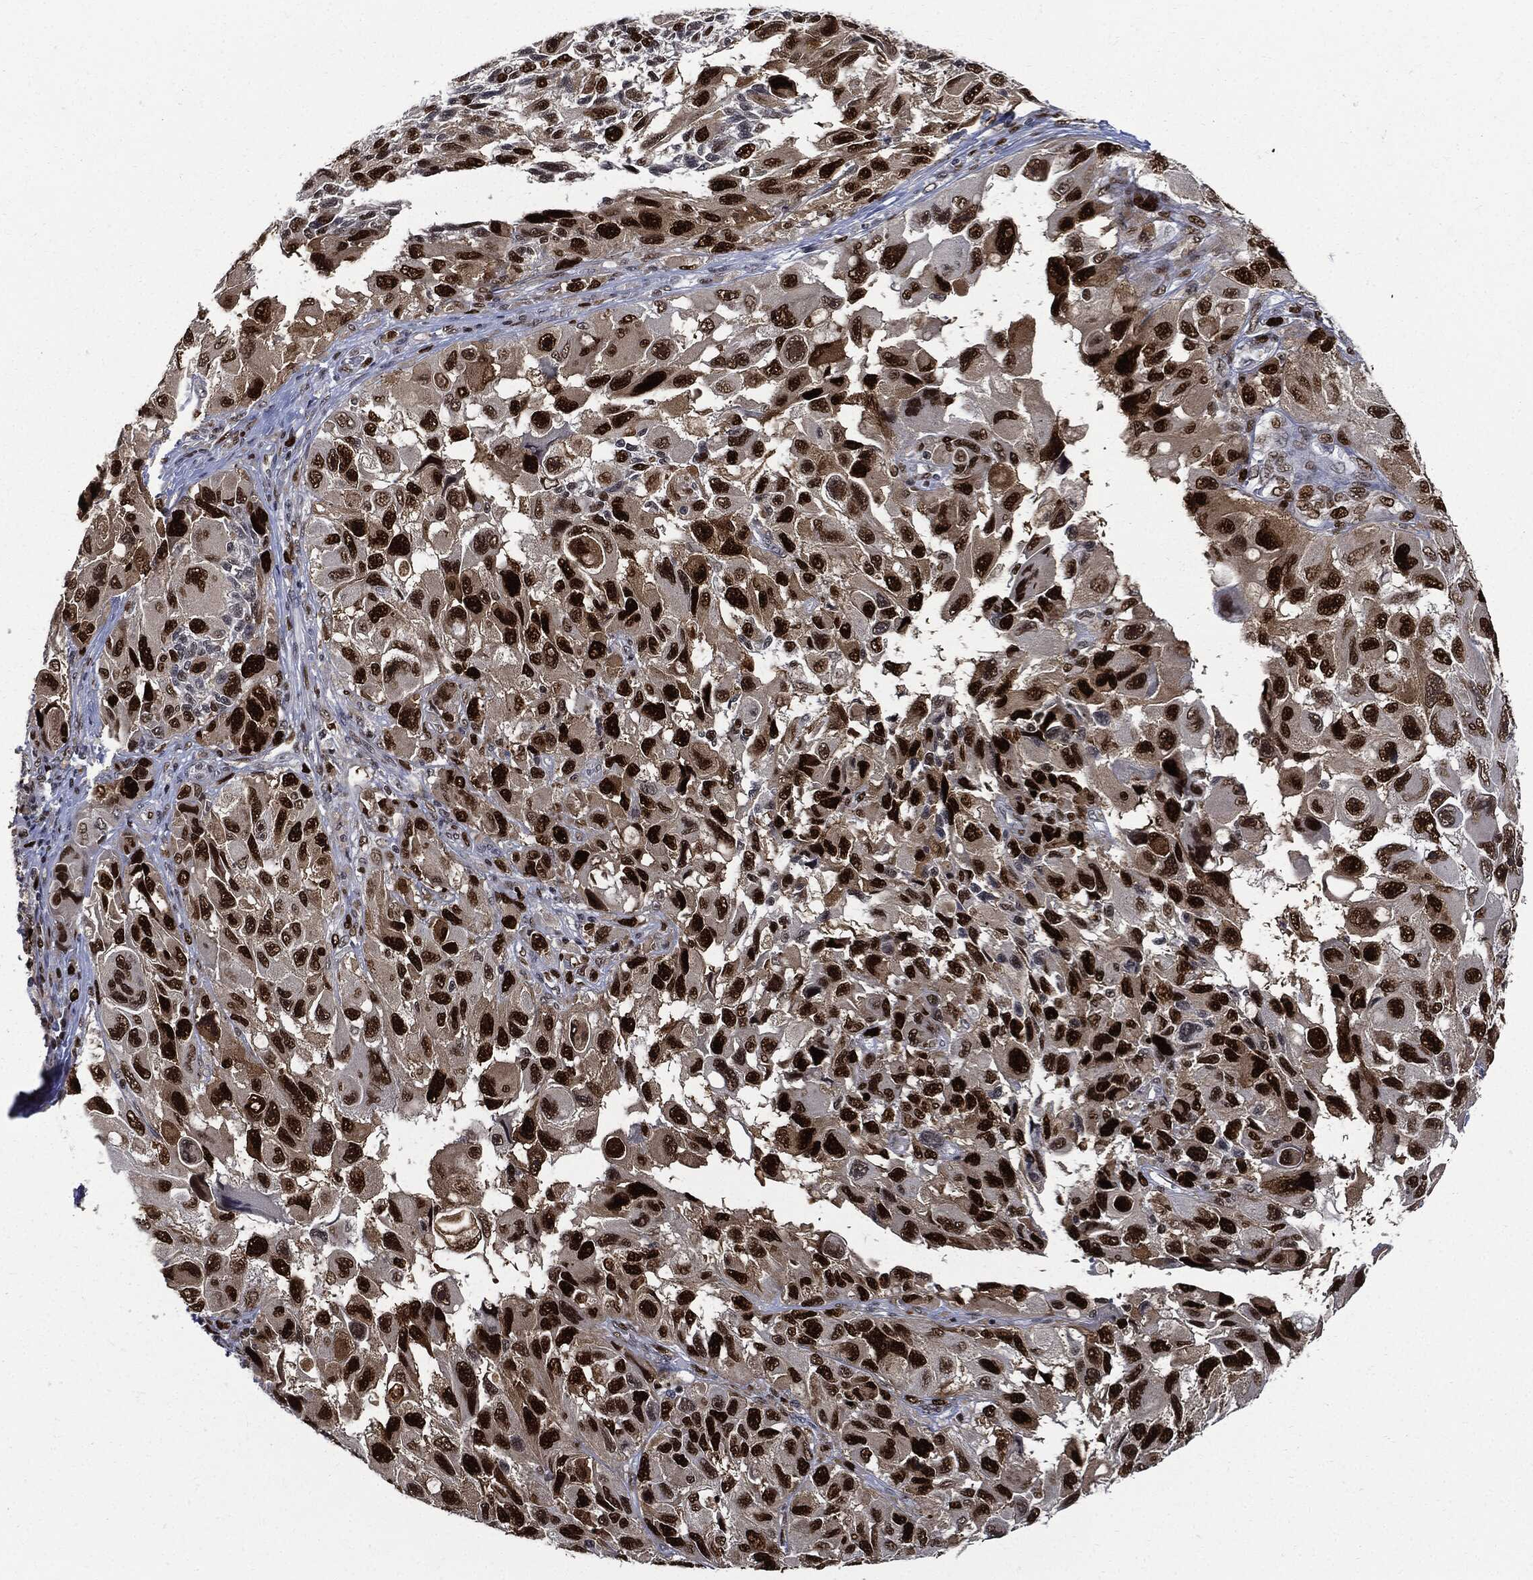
{"staining": {"intensity": "strong", "quantity": ">75%", "location": "nuclear"}, "tissue": "melanoma", "cell_type": "Tumor cells", "image_type": "cancer", "snomed": [{"axis": "morphology", "description": "Malignant melanoma, NOS"}, {"axis": "topography", "description": "Skin"}], "caption": "The immunohistochemical stain highlights strong nuclear expression in tumor cells of melanoma tissue.", "gene": "PCNA", "patient": {"sex": "female", "age": 73}}